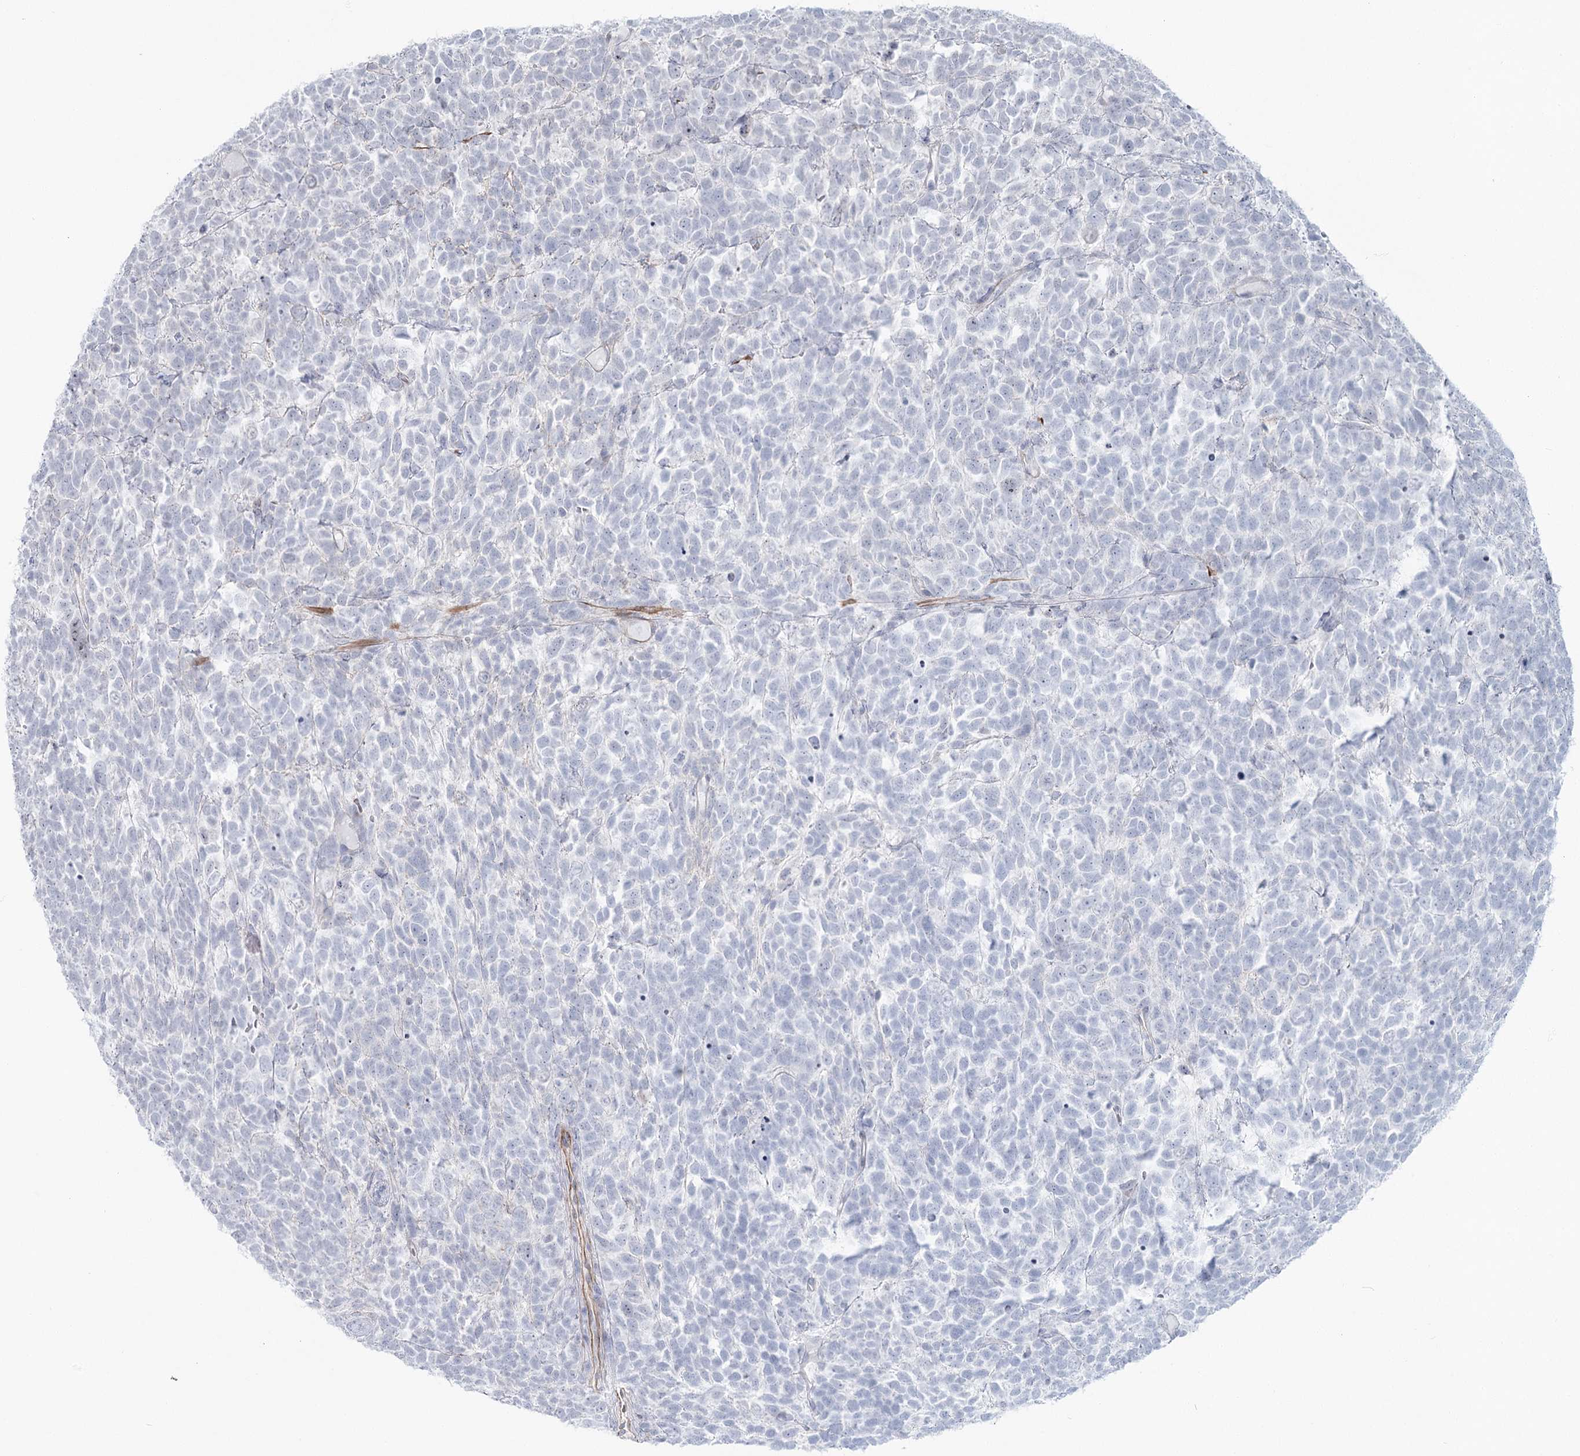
{"staining": {"intensity": "negative", "quantity": "none", "location": "none"}, "tissue": "urothelial cancer", "cell_type": "Tumor cells", "image_type": "cancer", "snomed": [{"axis": "morphology", "description": "Urothelial carcinoma, High grade"}, {"axis": "topography", "description": "Urinary bladder"}], "caption": "Tumor cells show no significant protein expression in urothelial cancer.", "gene": "ABHD8", "patient": {"sex": "female", "age": 82}}